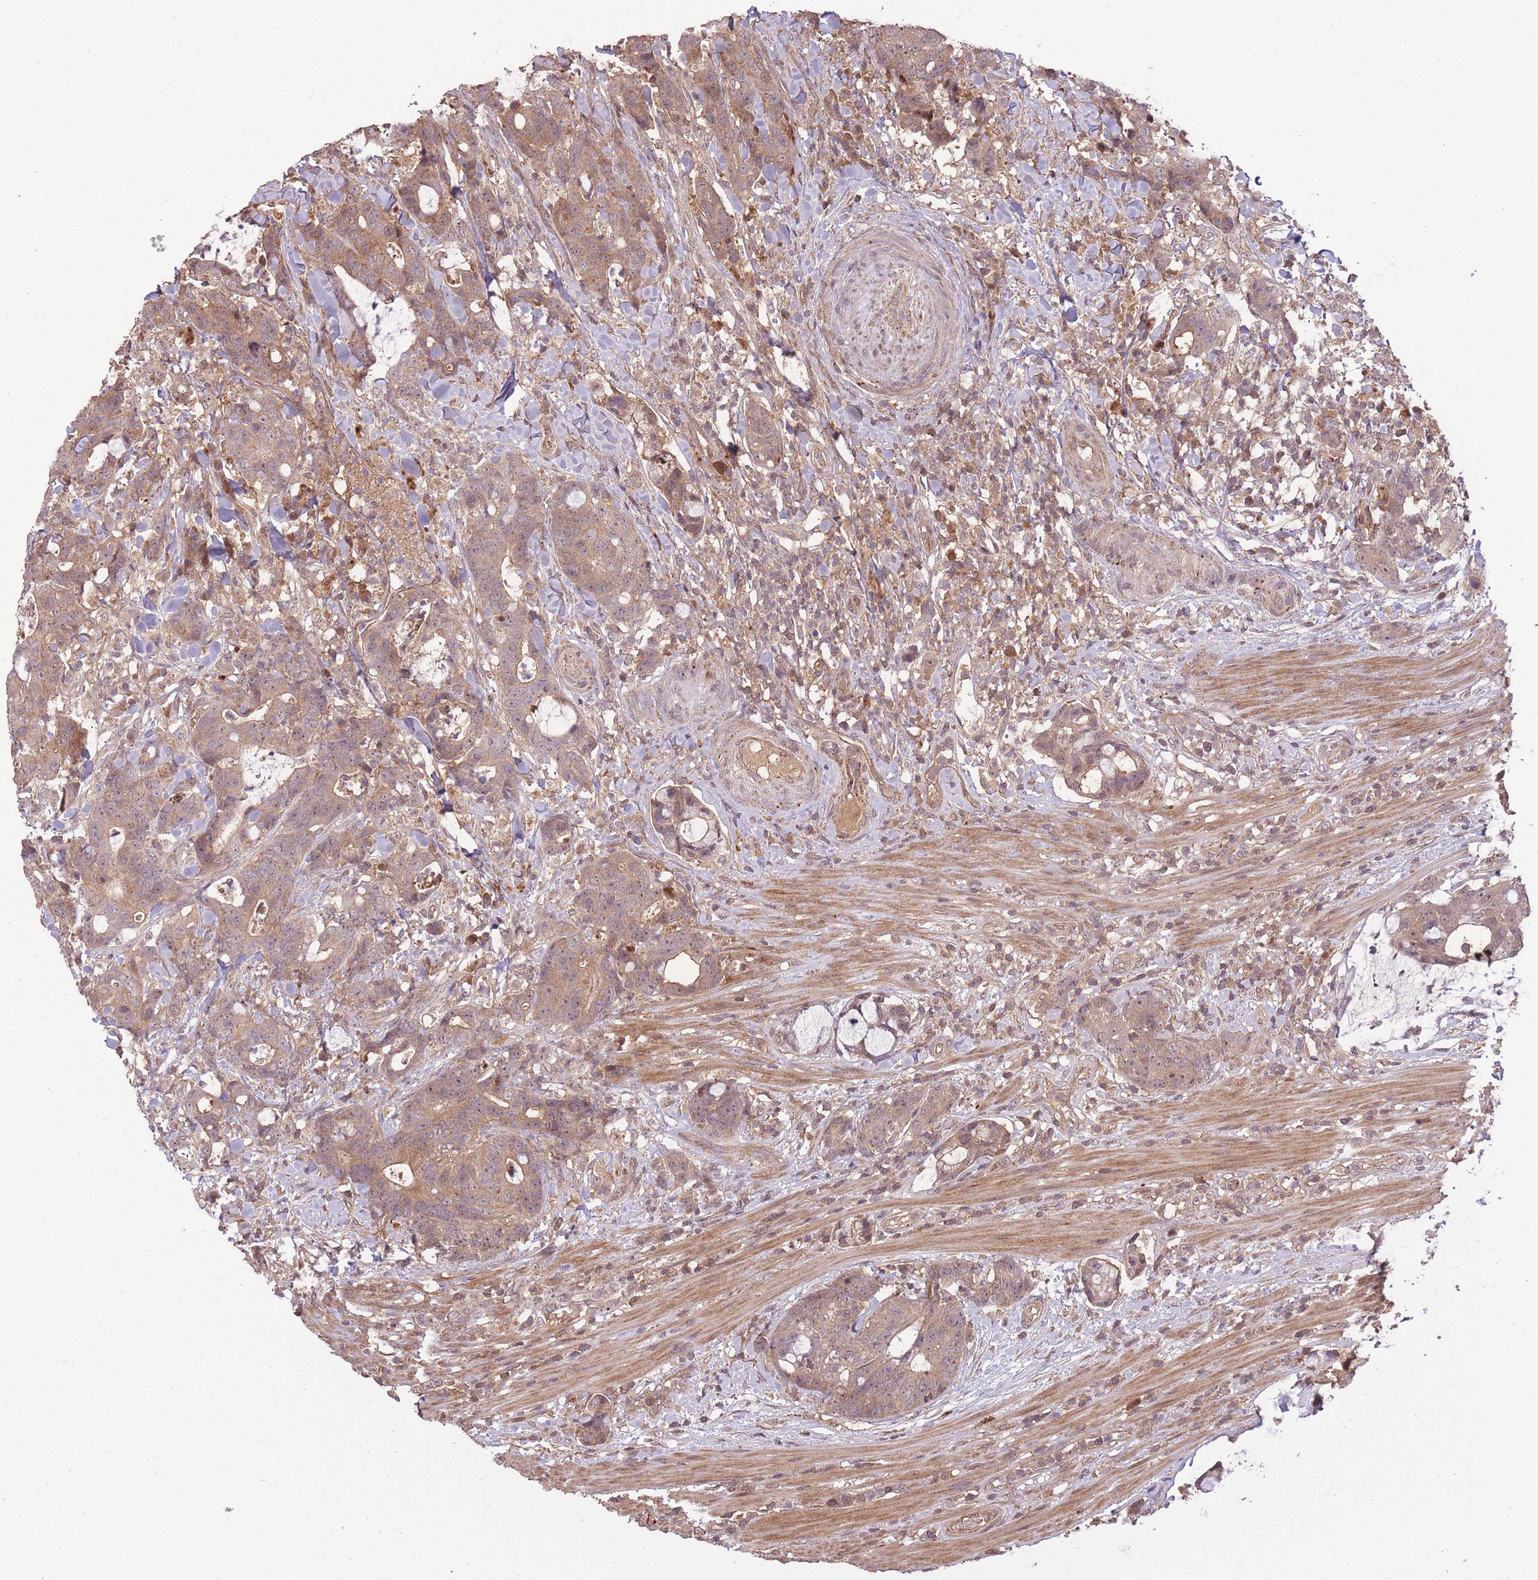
{"staining": {"intensity": "moderate", "quantity": ">75%", "location": "cytoplasmic/membranous"}, "tissue": "colorectal cancer", "cell_type": "Tumor cells", "image_type": "cancer", "snomed": [{"axis": "morphology", "description": "Adenocarcinoma, NOS"}, {"axis": "topography", "description": "Colon"}], "caption": "This is an image of immunohistochemistry (IHC) staining of colorectal cancer, which shows moderate positivity in the cytoplasmic/membranous of tumor cells.", "gene": "POLR3F", "patient": {"sex": "female", "age": 82}}